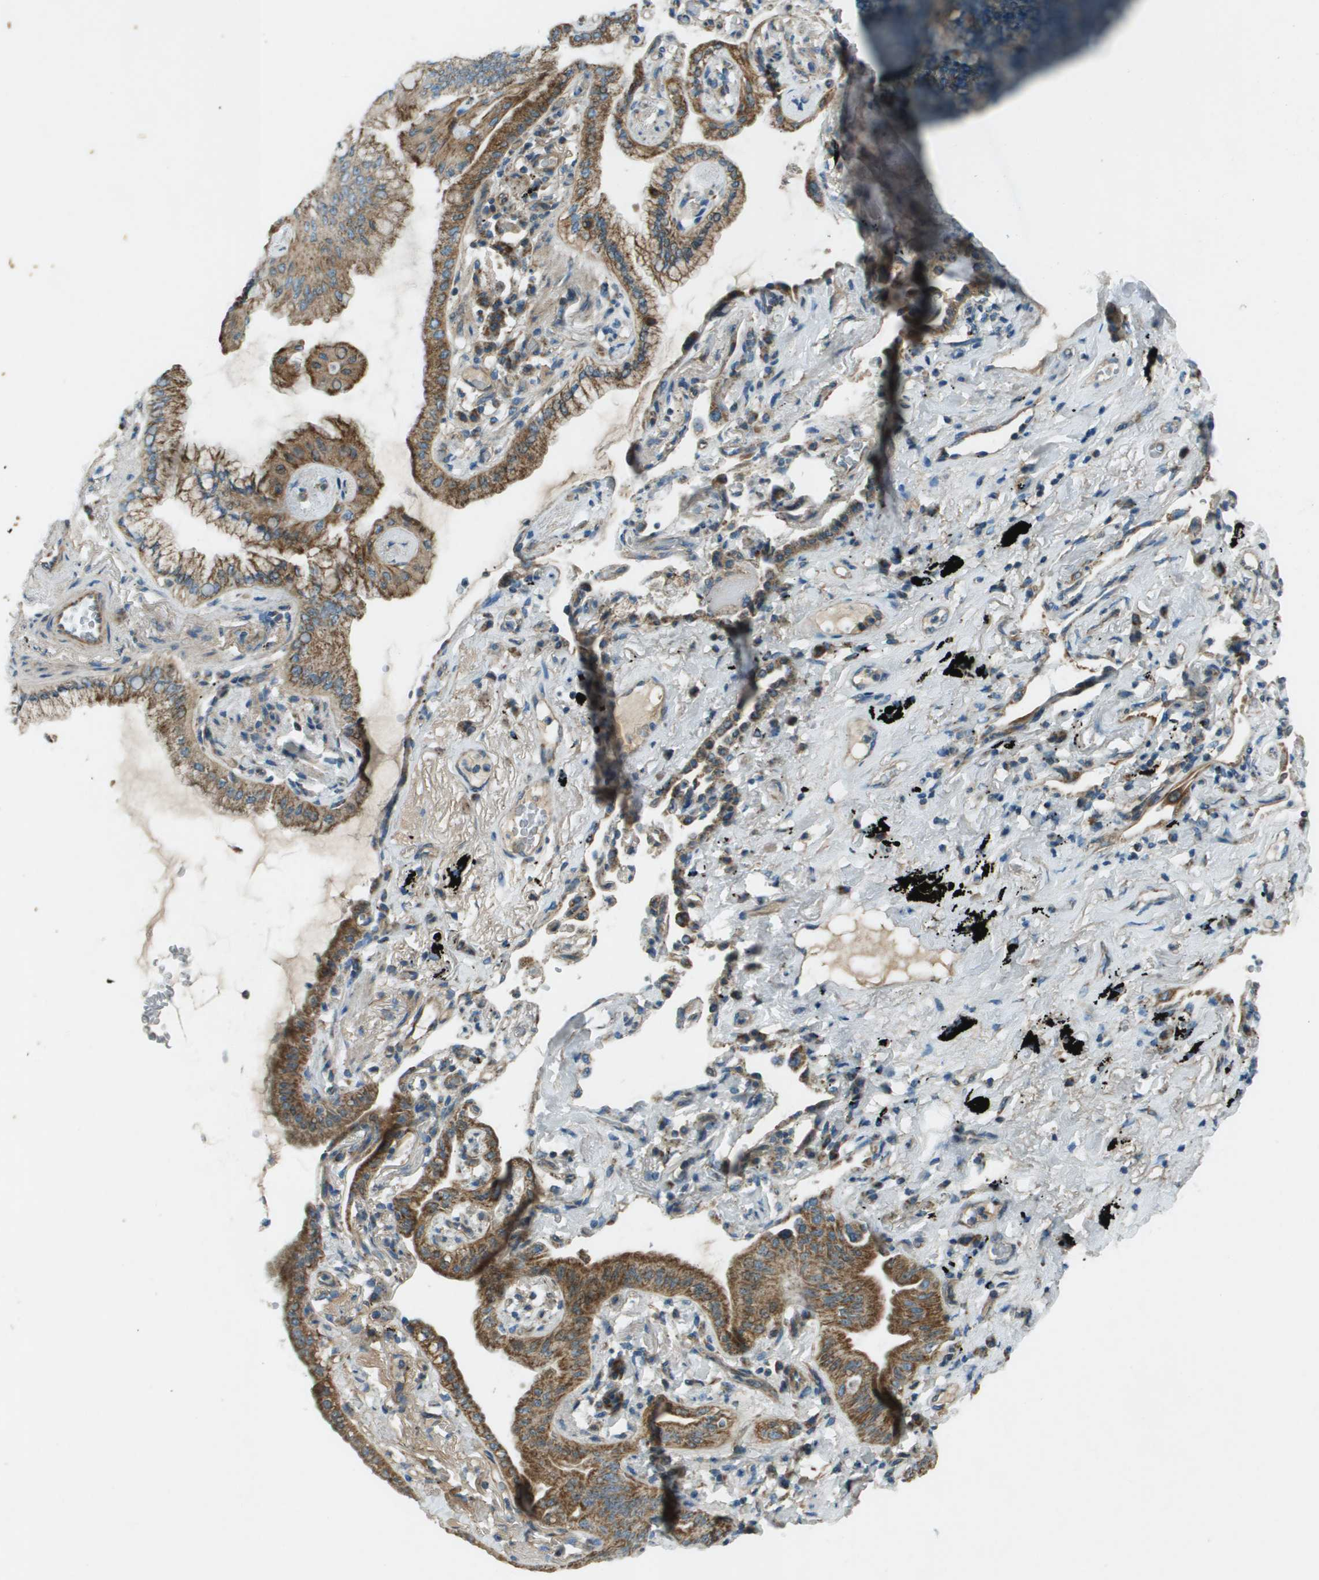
{"staining": {"intensity": "moderate", "quantity": ">75%", "location": "cytoplasmic/membranous"}, "tissue": "lung cancer", "cell_type": "Tumor cells", "image_type": "cancer", "snomed": [{"axis": "morphology", "description": "Normal tissue, NOS"}, {"axis": "morphology", "description": "Adenocarcinoma, NOS"}, {"axis": "topography", "description": "Bronchus"}, {"axis": "topography", "description": "Lung"}], "caption": "Protein analysis of lung cancer (adenocarcinoma) tissue shows moderate cytoplasmic/membranous positivity in approximately >75% of tumor cells. (IHC, brightfield microscopy, high magnification).", "gene": "MIGA1", "patient": {"sex": "female", "age": 70}}